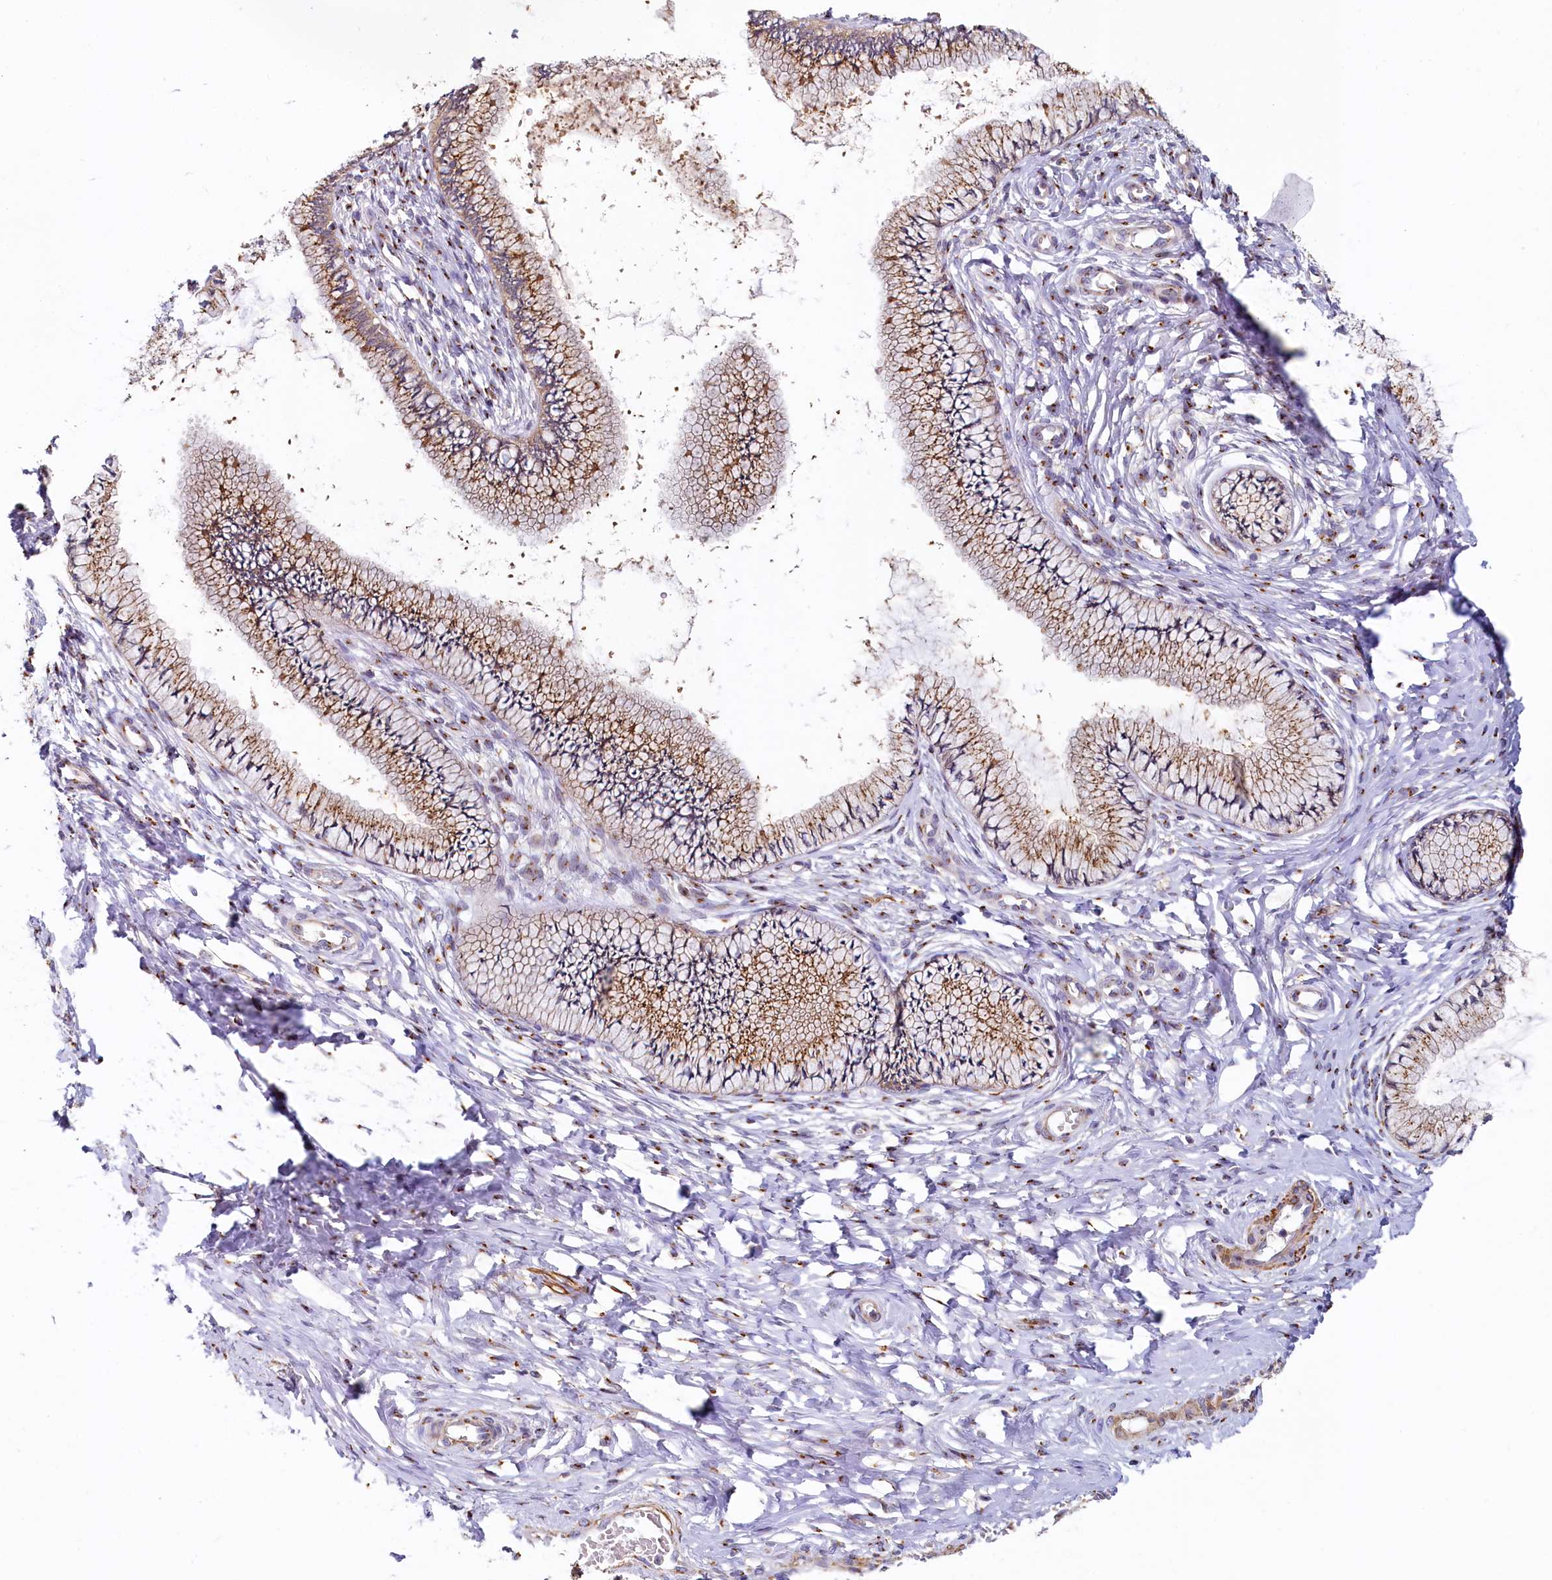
{"staining": {"intensity": "moderate", "quantity": ">75%", "location": "cytoplasmic/membranous"}, "tissue": "cervix", "cell_type": "Glandular cells", "image_type": "normal", "snomed": [{"axis": "morphology", "description": "Normal tissue, NOS"}, {"axis": "topography", "description": "Cervix"}], "caption": "Glandular cells reveal medium levels of moderate cytoplasmic/membranous positivity in approximately >75% of cells in normal human cervix.", "gene": "BET1L", "patient": {"sex": "female", "age": 36}}